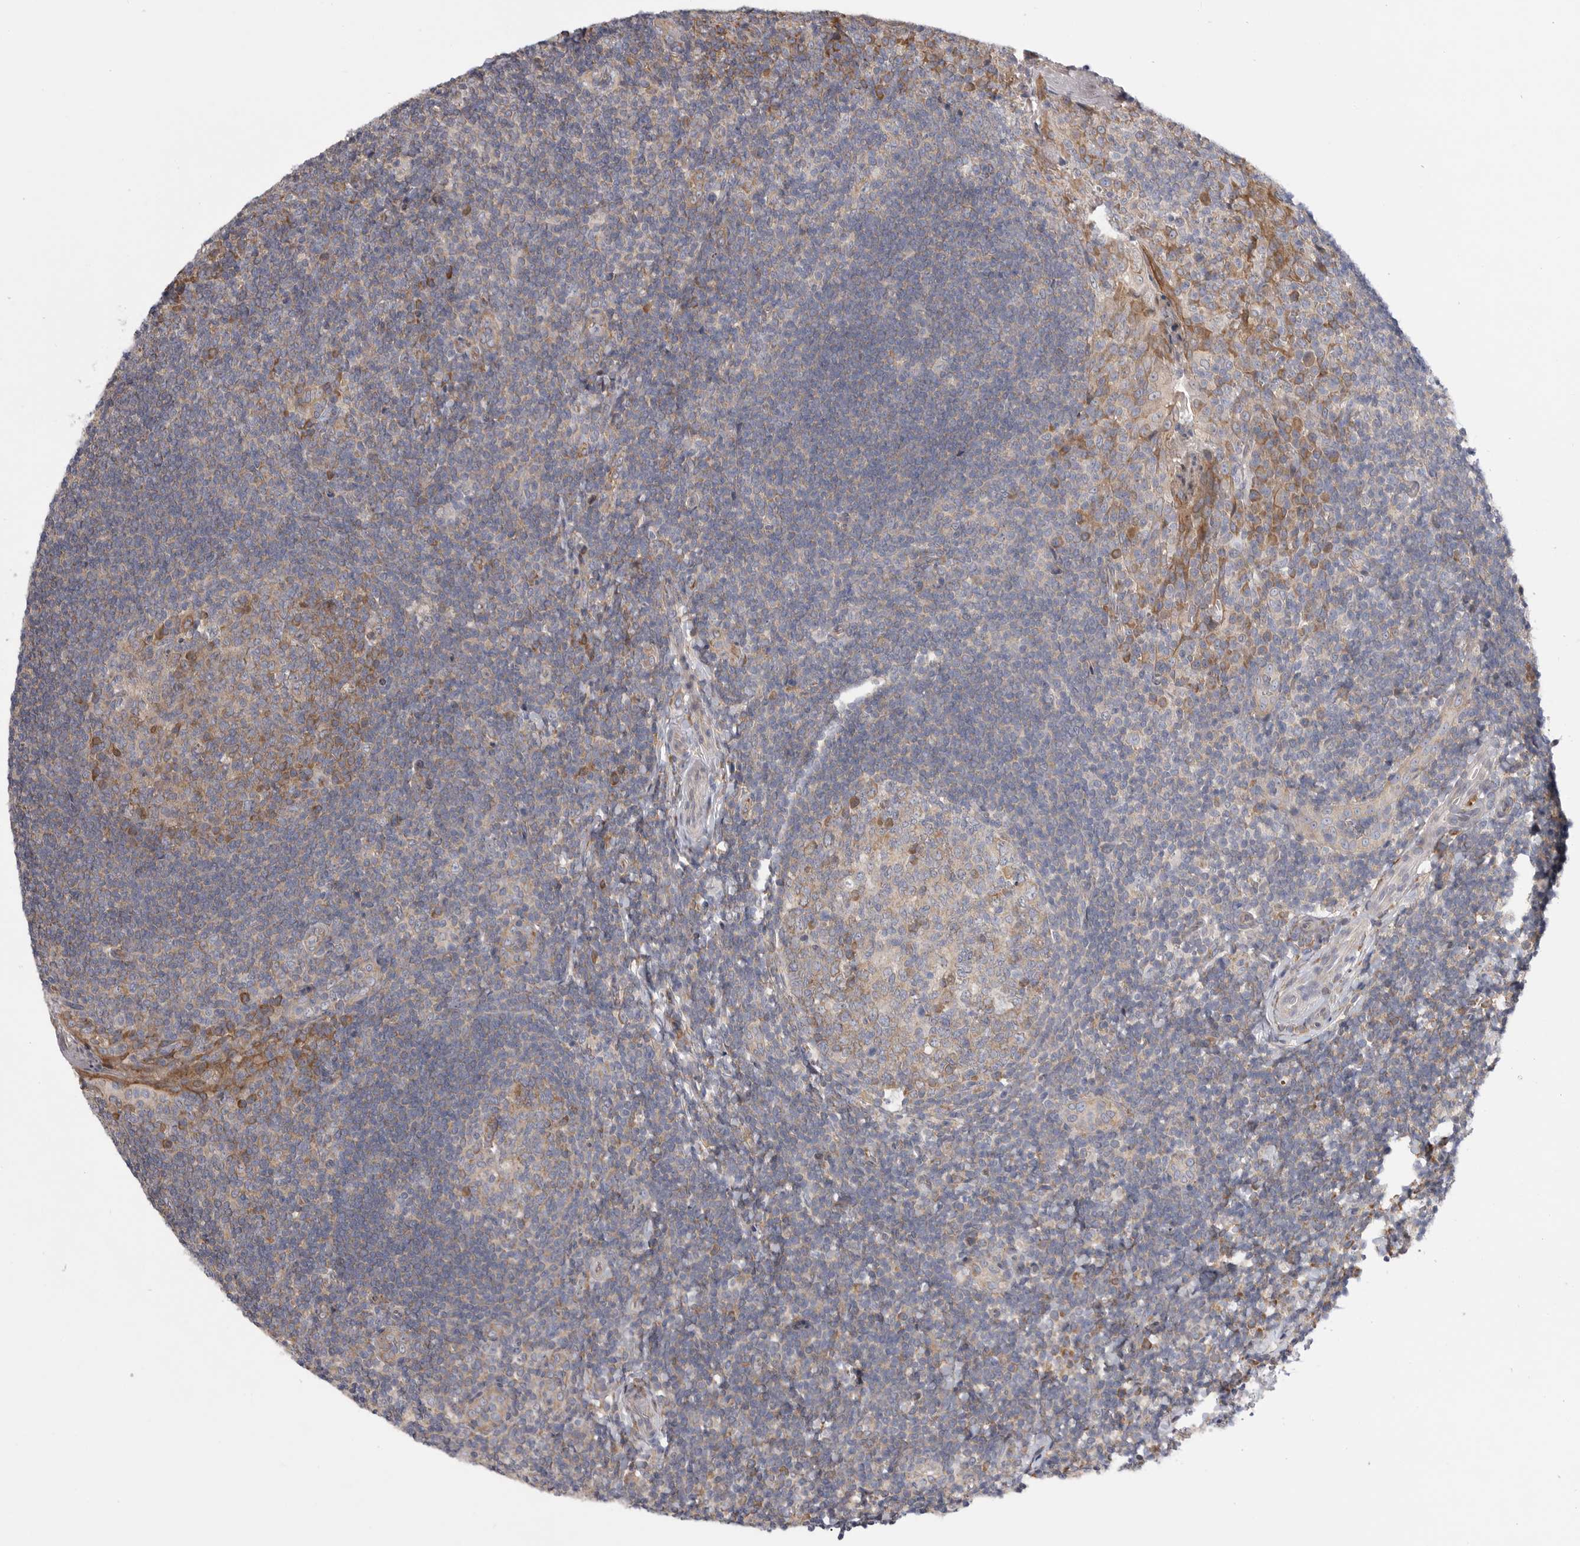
{"staining": {"intensity": "moderate", "quantity": "25%-75%", "location": "cytoplasmic/membranous"}, "tissue": "tonsil", "cell_type": "Germinal center cells", "image_type": "normal", "snomed": [{"axis": "morphology", "description": "Normal tissue, NOS"}, {"axis": "topography", "description": "Tonsil"}], "caption": "Human tonsil stained with a brown dye exhibits moderate cytoplasmic/membranous positive positivity in about 25%-75% of germinal center cells.", "gene": "FBXO43", "patient": {"sex": "male", "age": 27}}